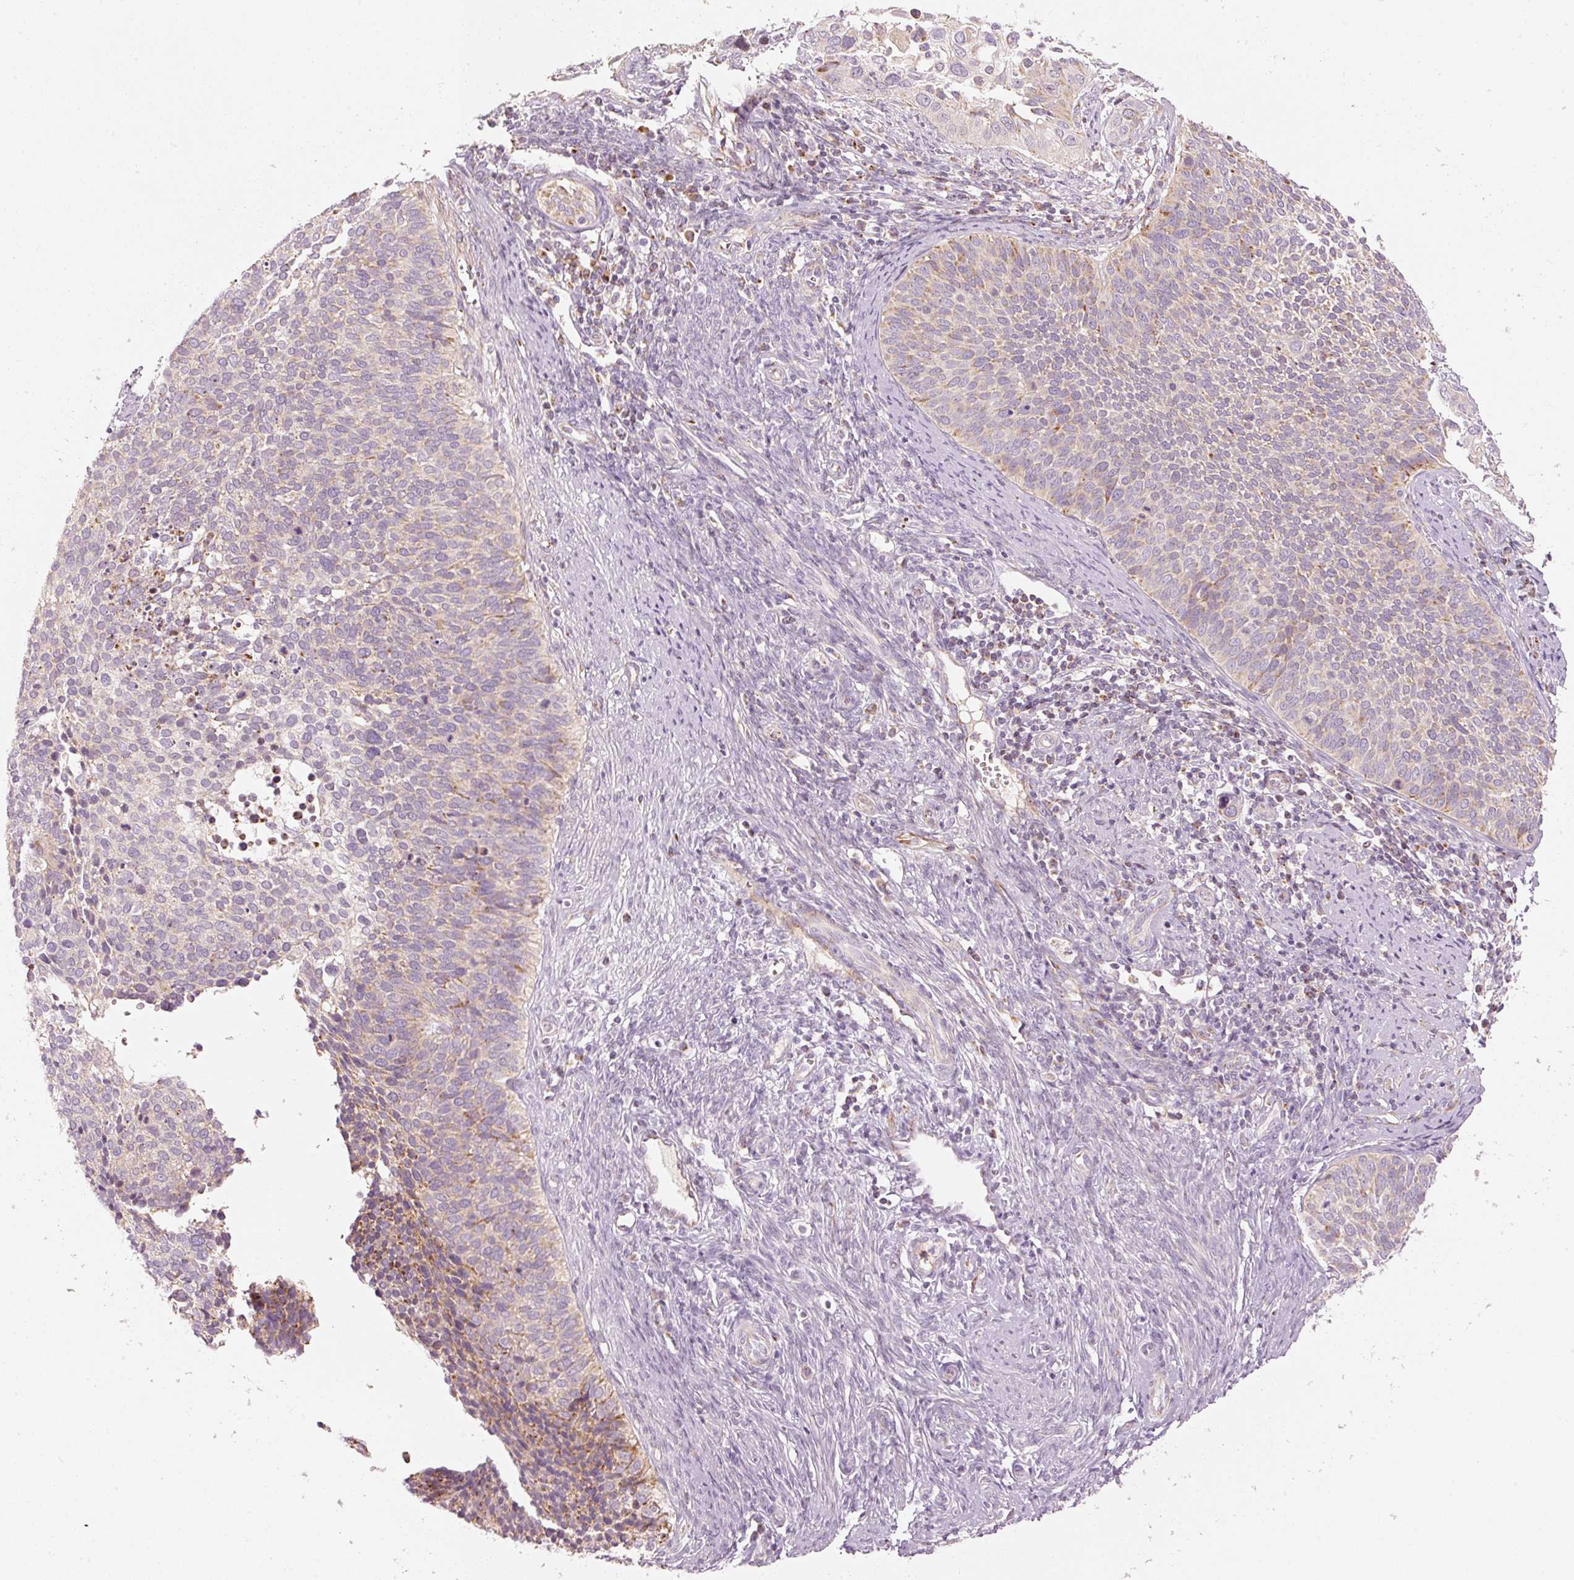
{"staining": {"intensity": "weak", "quantity": "<25%", "location": "cytoplasmic/membranous"}, "tissue": "cervical cancer", "cell_type": "Tumor cells", "image_type": "cancer", "snomed": [{"axis": "morphology", "description": "Squamous cell carcinoma, NOS"}, {"axis": "topography", "description": "Cervix"}], "caption": "A high-resolution photomicrograph shows immunohistochemistry (IHC) staining of cervical cancer (squamous cell carcinoma), which shows no significant staining in tumor cells.", "gene": "C17orf98", "patient": {"sex": "female", "age": 34}}